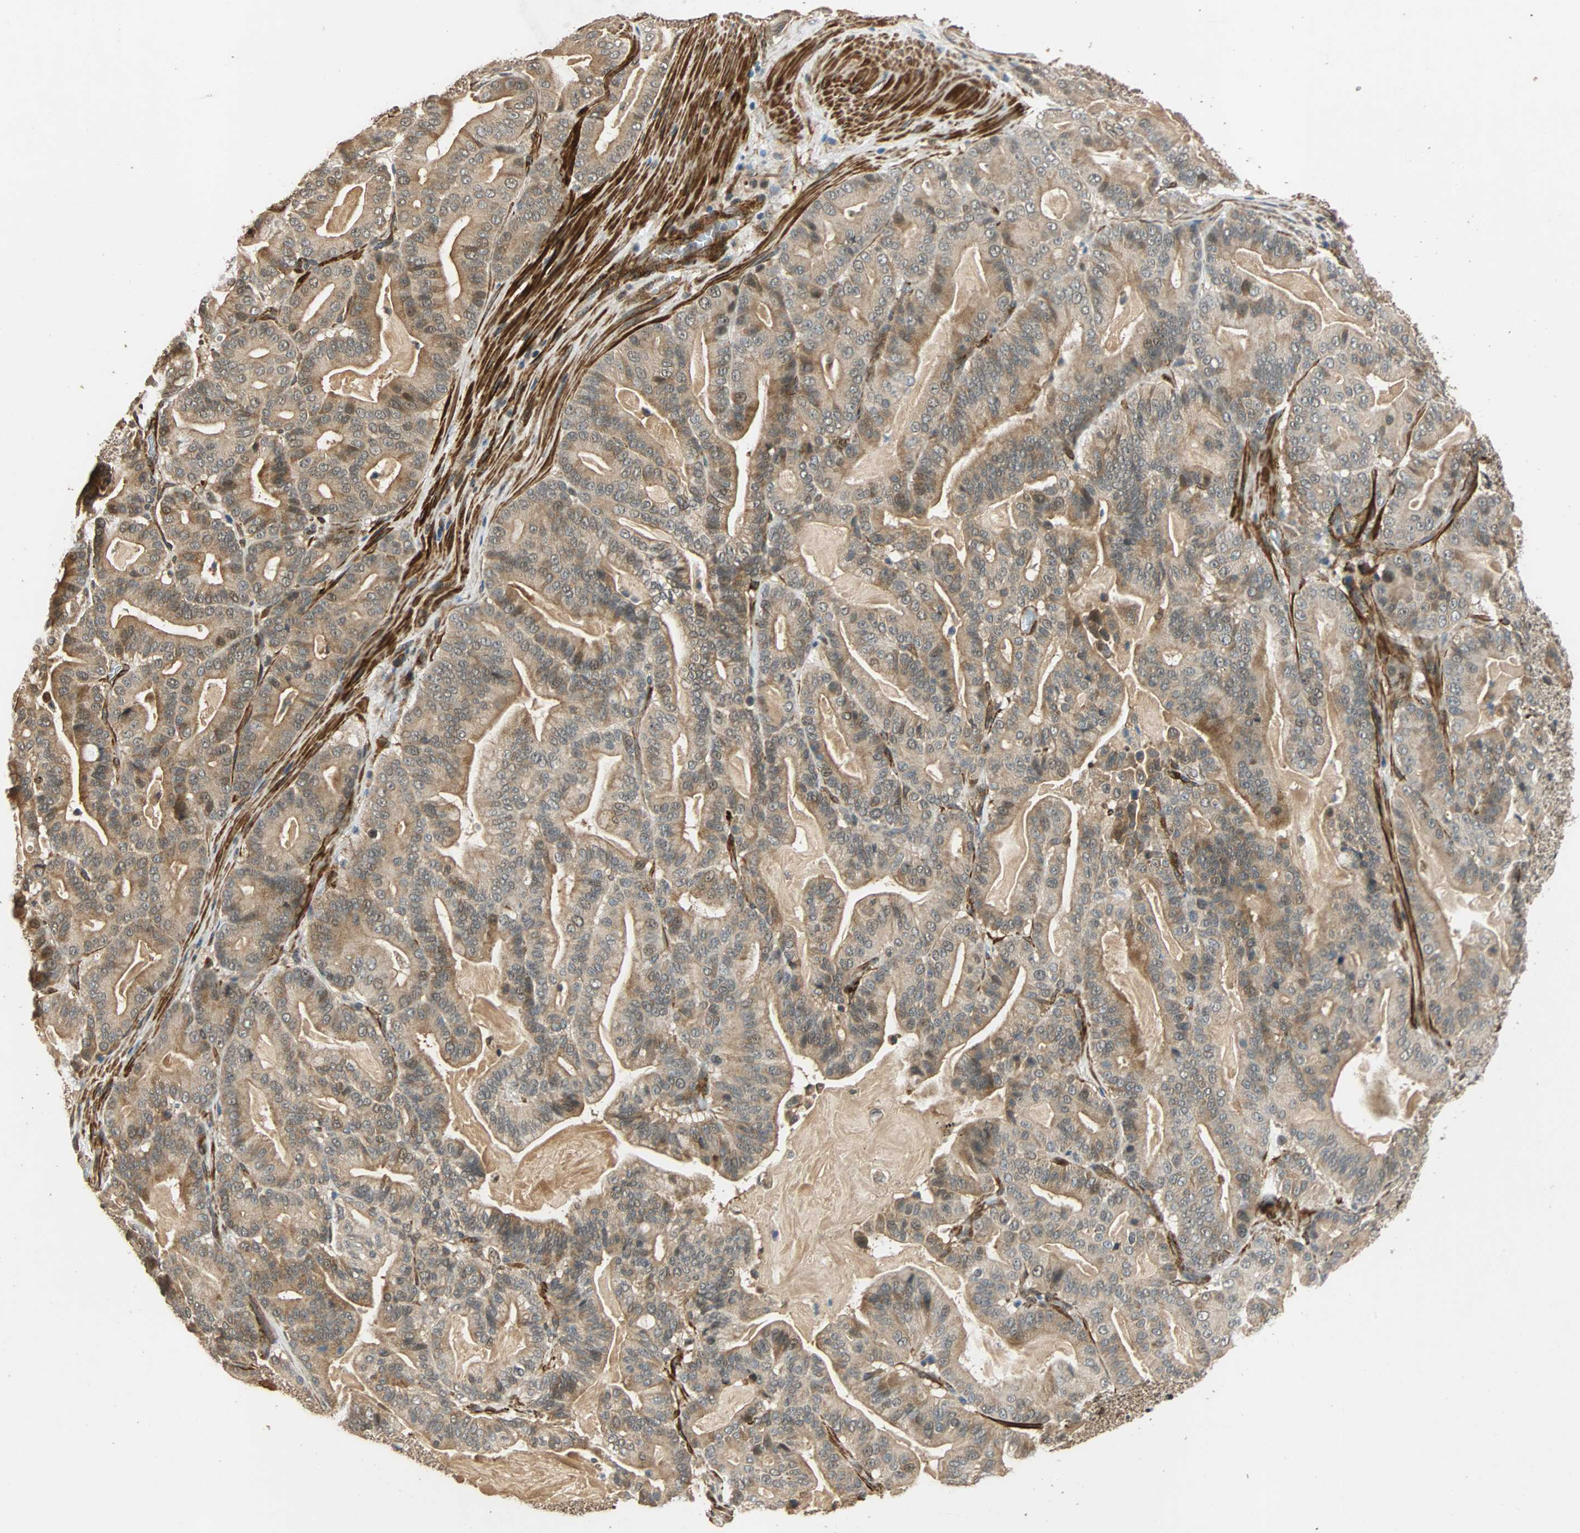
{"staining": {"intensity": "weak", "quantity": "25%-75%", "location": "cytoplasmic/membranous,nuclear"}, "tissue": "pancreatic cancer", "cell_type": "Tumor cells", "image_type": "cancer", "snomed": [{"axis": "morphology", "description": "Adenocarcinoma, NOS"}, {"axis": "topography", "description": "Pancreas"}], "caption": "Pancreatic cancer stained with DAB (3,3'-diaminobenzidine) immunohistochemistry (IHC) demonstrates low levels of weak cytoplasmic/membranous and nuclear positivity in approximately 25%-75% of tumor cells.", "gene": "QSER1", "patient": {"sex": "male", "age": 63}}